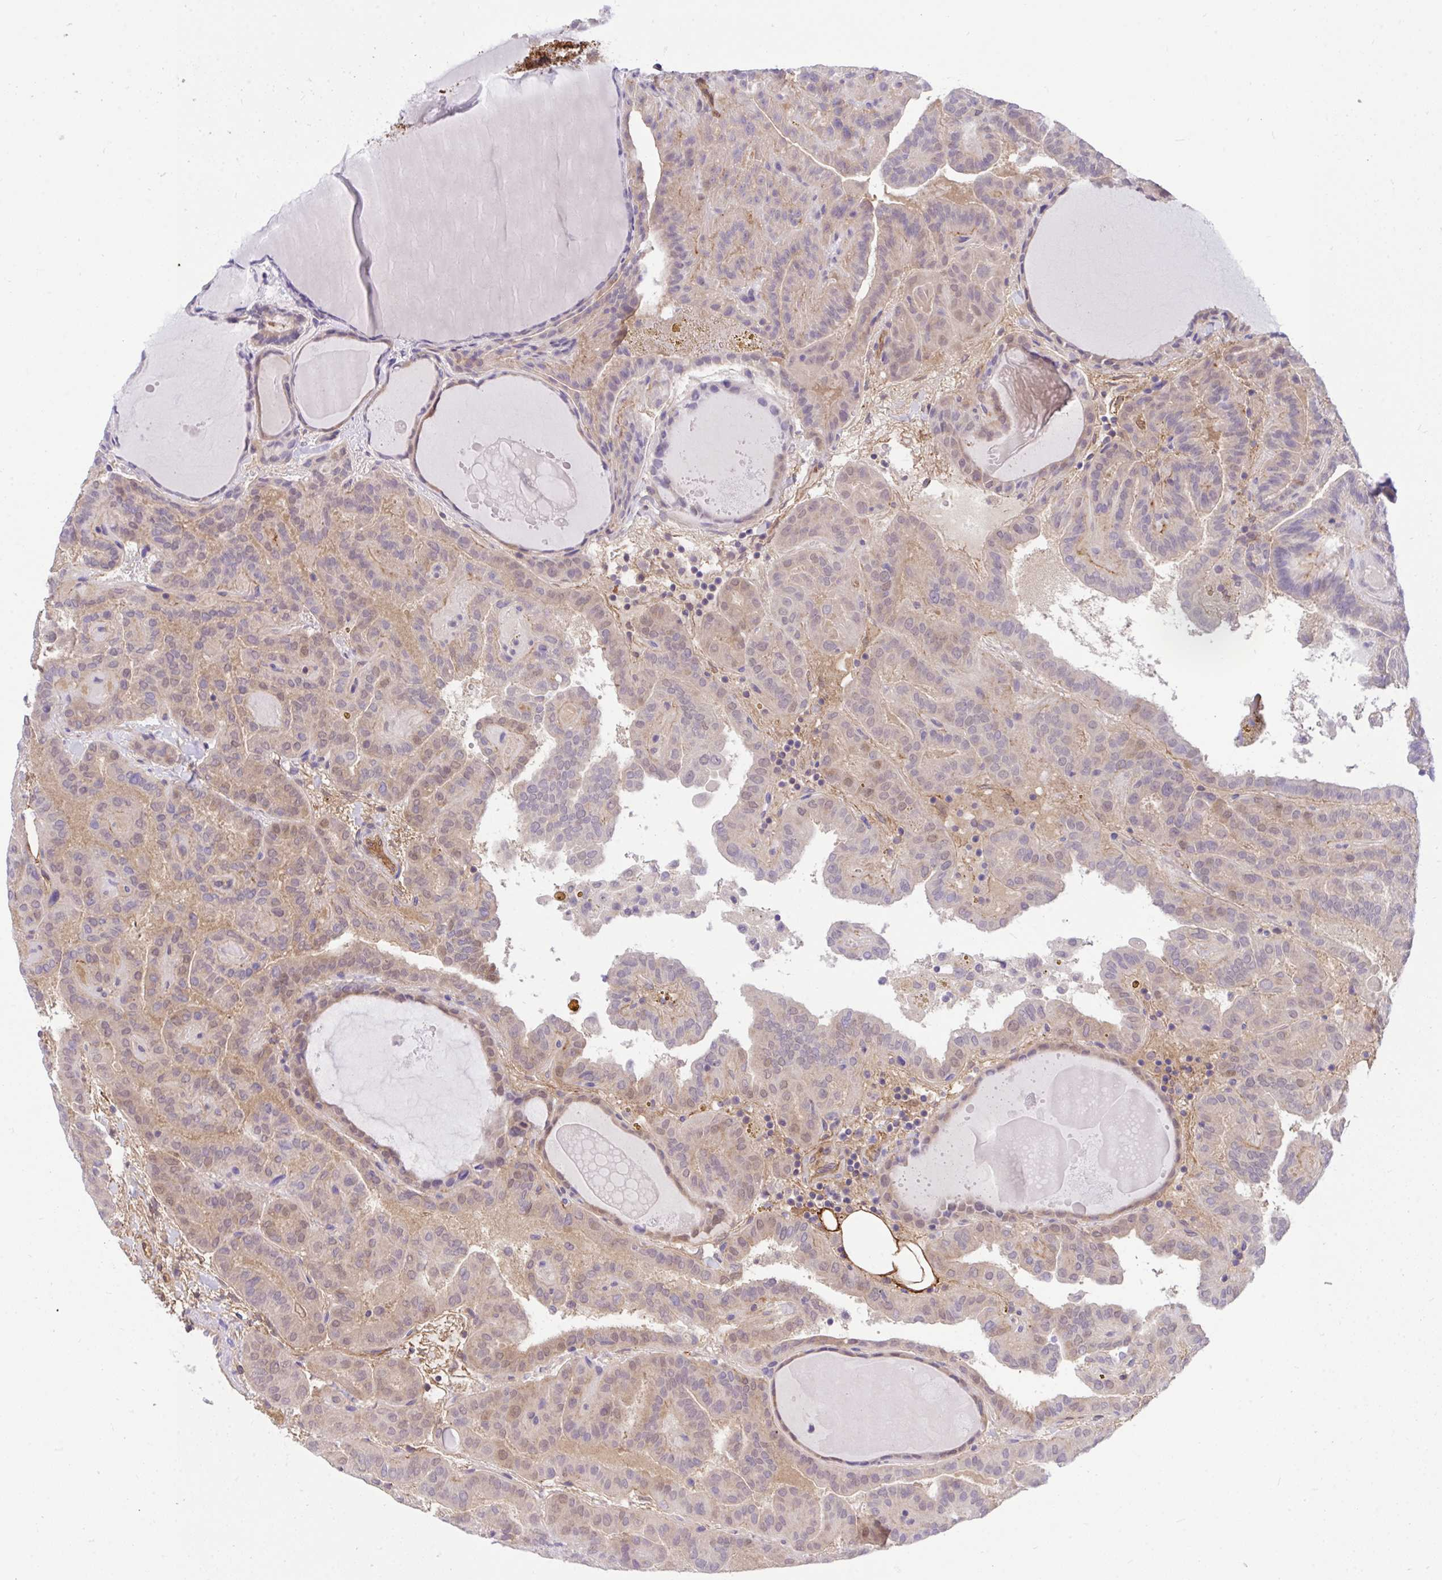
{"staining": {"intensity": "weak", "quantity": "25%-75%", "location": "cytoplasmic/membranous,nuclear"}, "tissue": "thyroid cancer", "cell_type": "Tumor cells", "image_type": "cancer", "snomed": [{"axis": "morphology", "description": "Papillary adenocarcinoma, NOS"}, {"axis": "topography", "description": "Thyroid gland"}], "caption": "Immunohistochemical staining of thyroid cancer demonstrates weak cytoplasmic/membranous and nuclear protein staining in about 25%-75% of tumor cells.", "gene": "TLN2", "patient": {"sex": "female", "age": 46}}